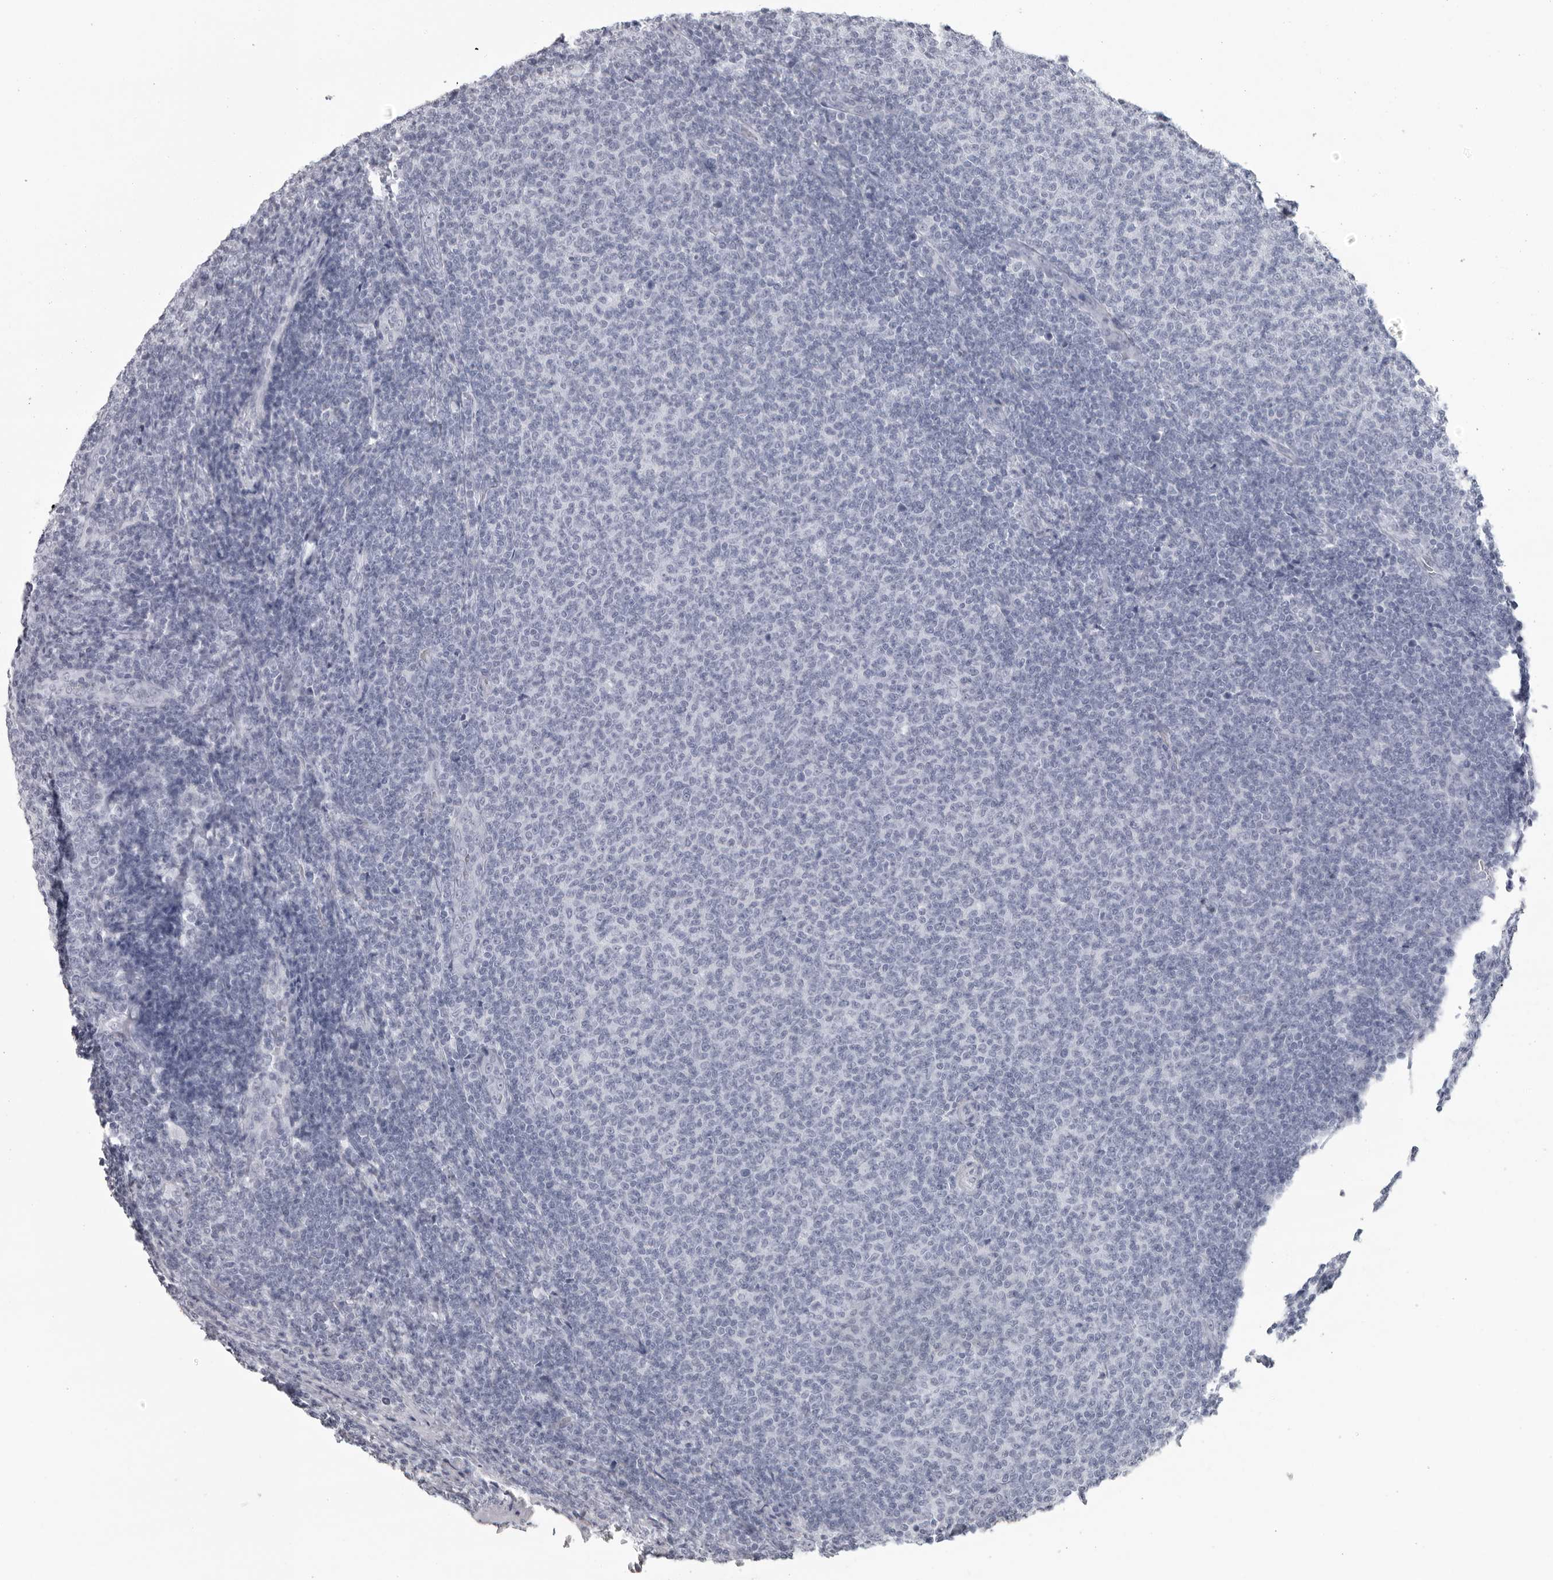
{"staining": {"intensity": "negative", "quantity": "none", "location": "none"}, "tissue": "lymphoma", "cell_type": "Tumor cells", "image_type": "cancer", "snomed": [{"axis": "morphology", "description": "Malignant lymphoma, non-Hodgkin's type, Low grade"}, {"axis": "topography", "description": "Lymph node"}], "caption": "Human malignant lymphoma, non-Hodgkin's type (low-grade) stained for a protein using IHC exhibits no expression in tumor cells.", "gene": "ESPN", "patient": {"sex": "male", "age": 66}}